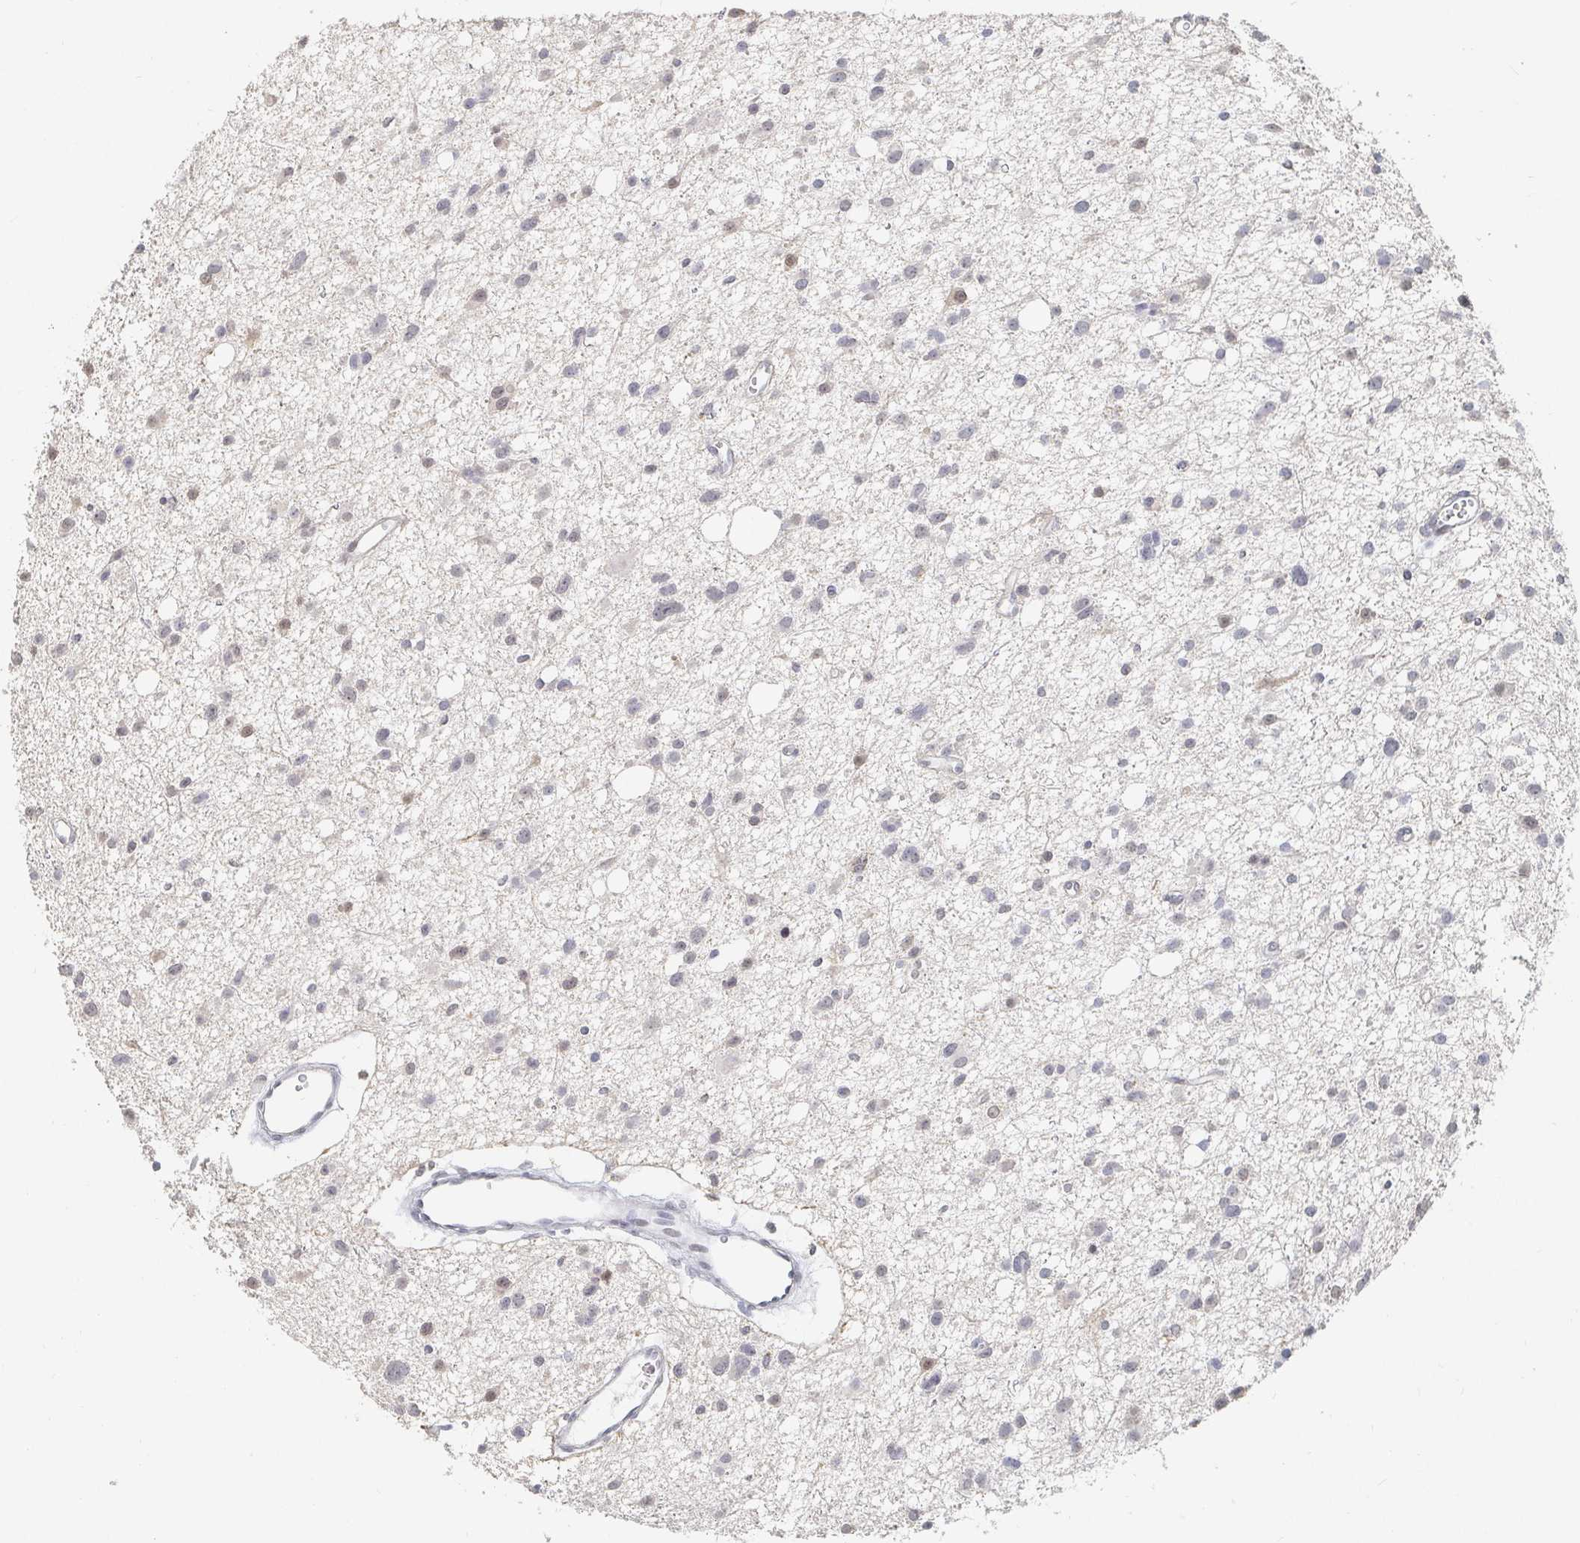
{"staining": {"intensity": "moderate", "quantity": "<25%", "location": "nuclear"}, "tissue": "glioma", "cell_type": "Tumor cells", "image_type": "cancer", "snomed": [{"axis": "morphology", "description": "Glioma, malignant, High grade"}, {"axis": "topography", "description": "Brain"}], "caption": "Protein analysis of high-grade glioma (malignant) tissue shows moderate nuclear staining in approximately <25% of tumor cells.", "gene": "NME9", "patient": {"sex": "male", "age": 23}}